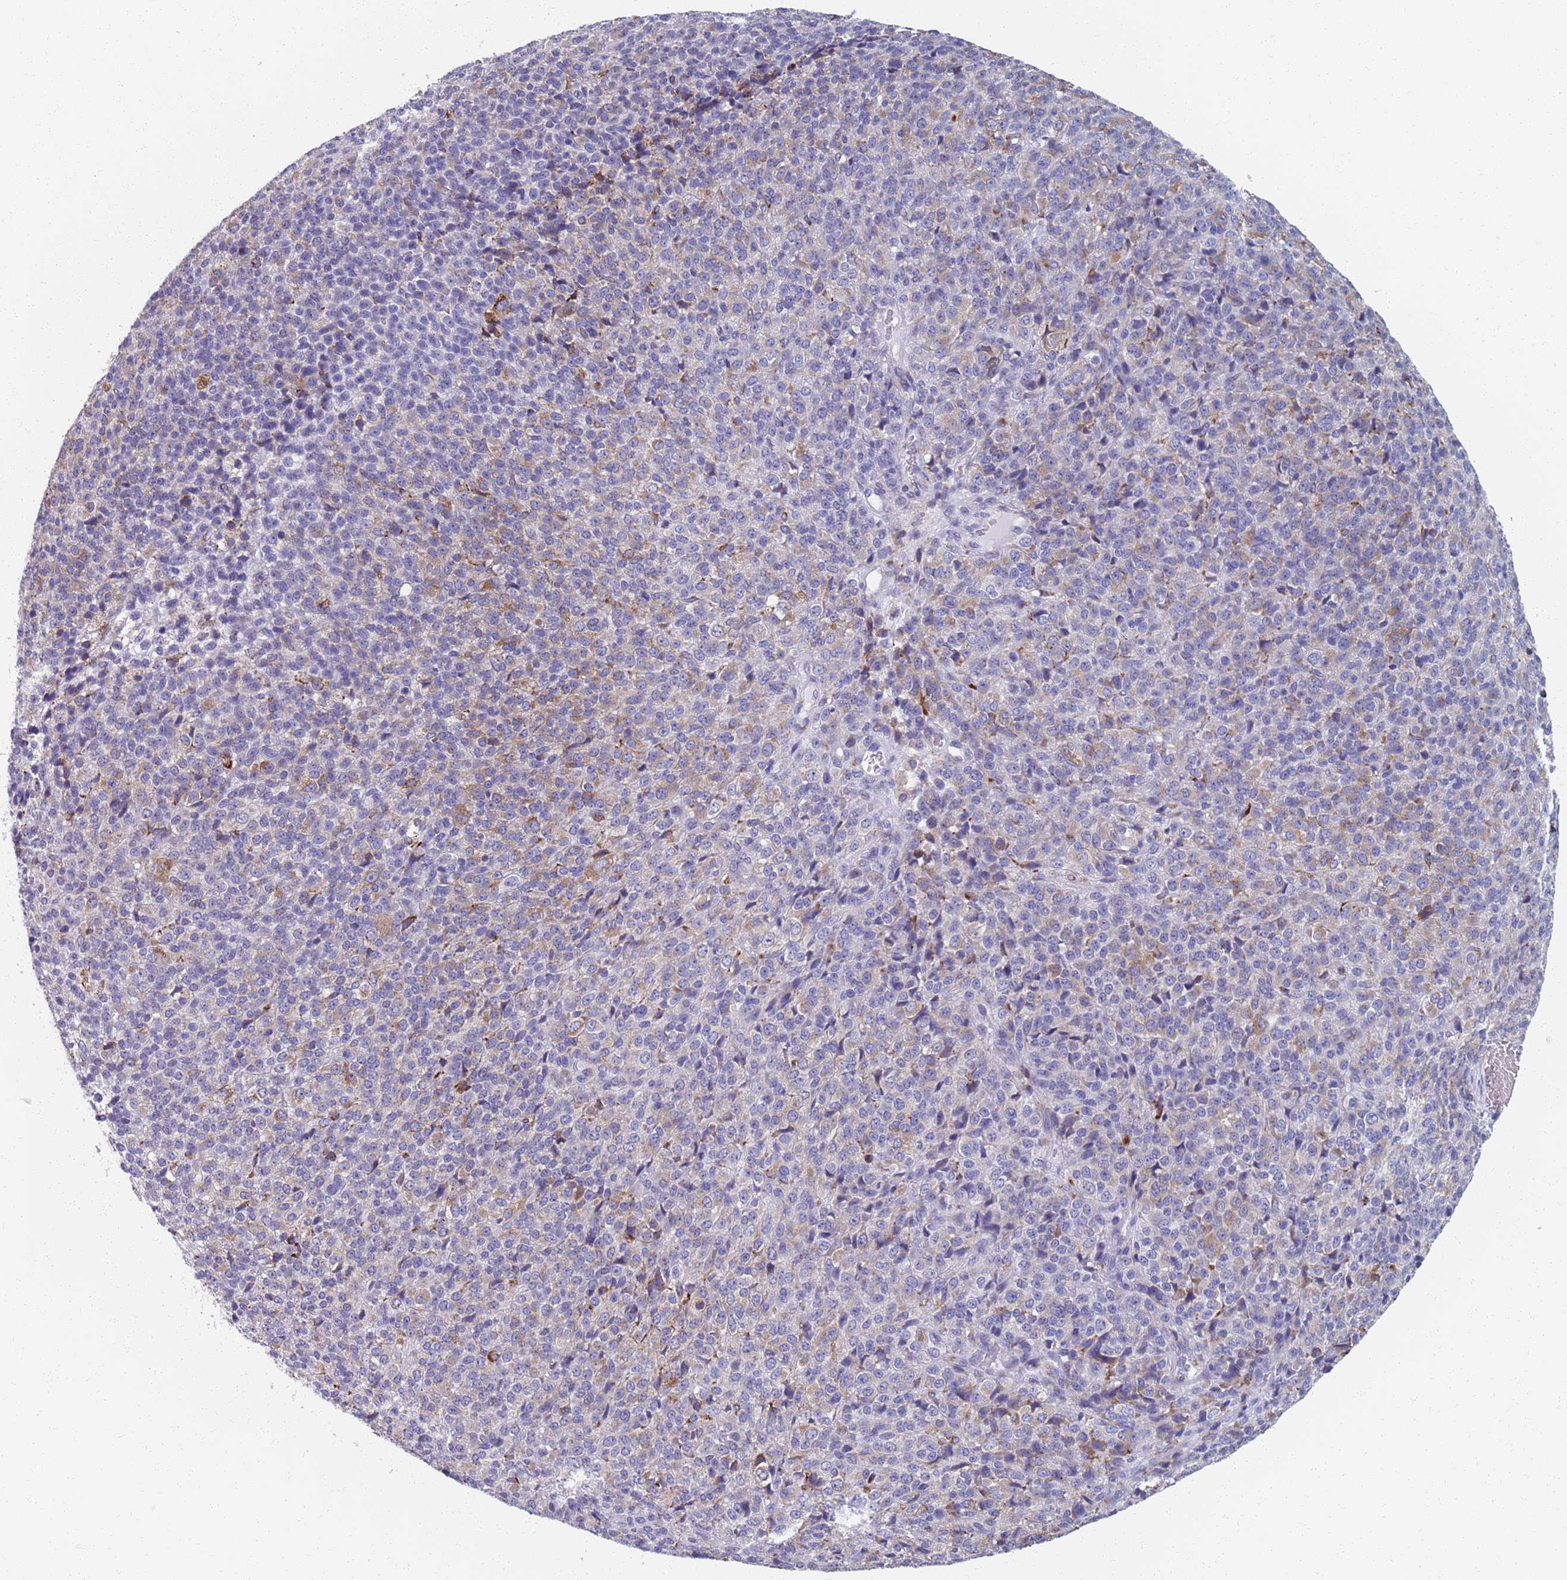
{"staining": {"intensity": "strong", "quantity": "<25%", "location": "cytoplasmic/membranous"}, "tissue": "melanoma", "cell_type": "Tumor cells", "image_type": "cancer", "snomed": [{"axis": "morphology", "description": "Malignant melanoma, Metastatic site"}, {"axis": "topography", "description": "Brain"}], "caption": "Immunohistochemistry (IHC) (DAB (3,3'-diaminobenzidine)) staining of human malignant melanoma (metastatic site) reveals strong cytoplasmic/membranous protein staining in approximately <25% of tumor cells. The protein of interest is stained brown, and the nuclei are stained in blue (DAB (3,3'-diaminobenzidine) IHC with brightfield microscopy, high magnification).", "gene": "PLOD1", "patient": {"sex": "female", "age": 56}}